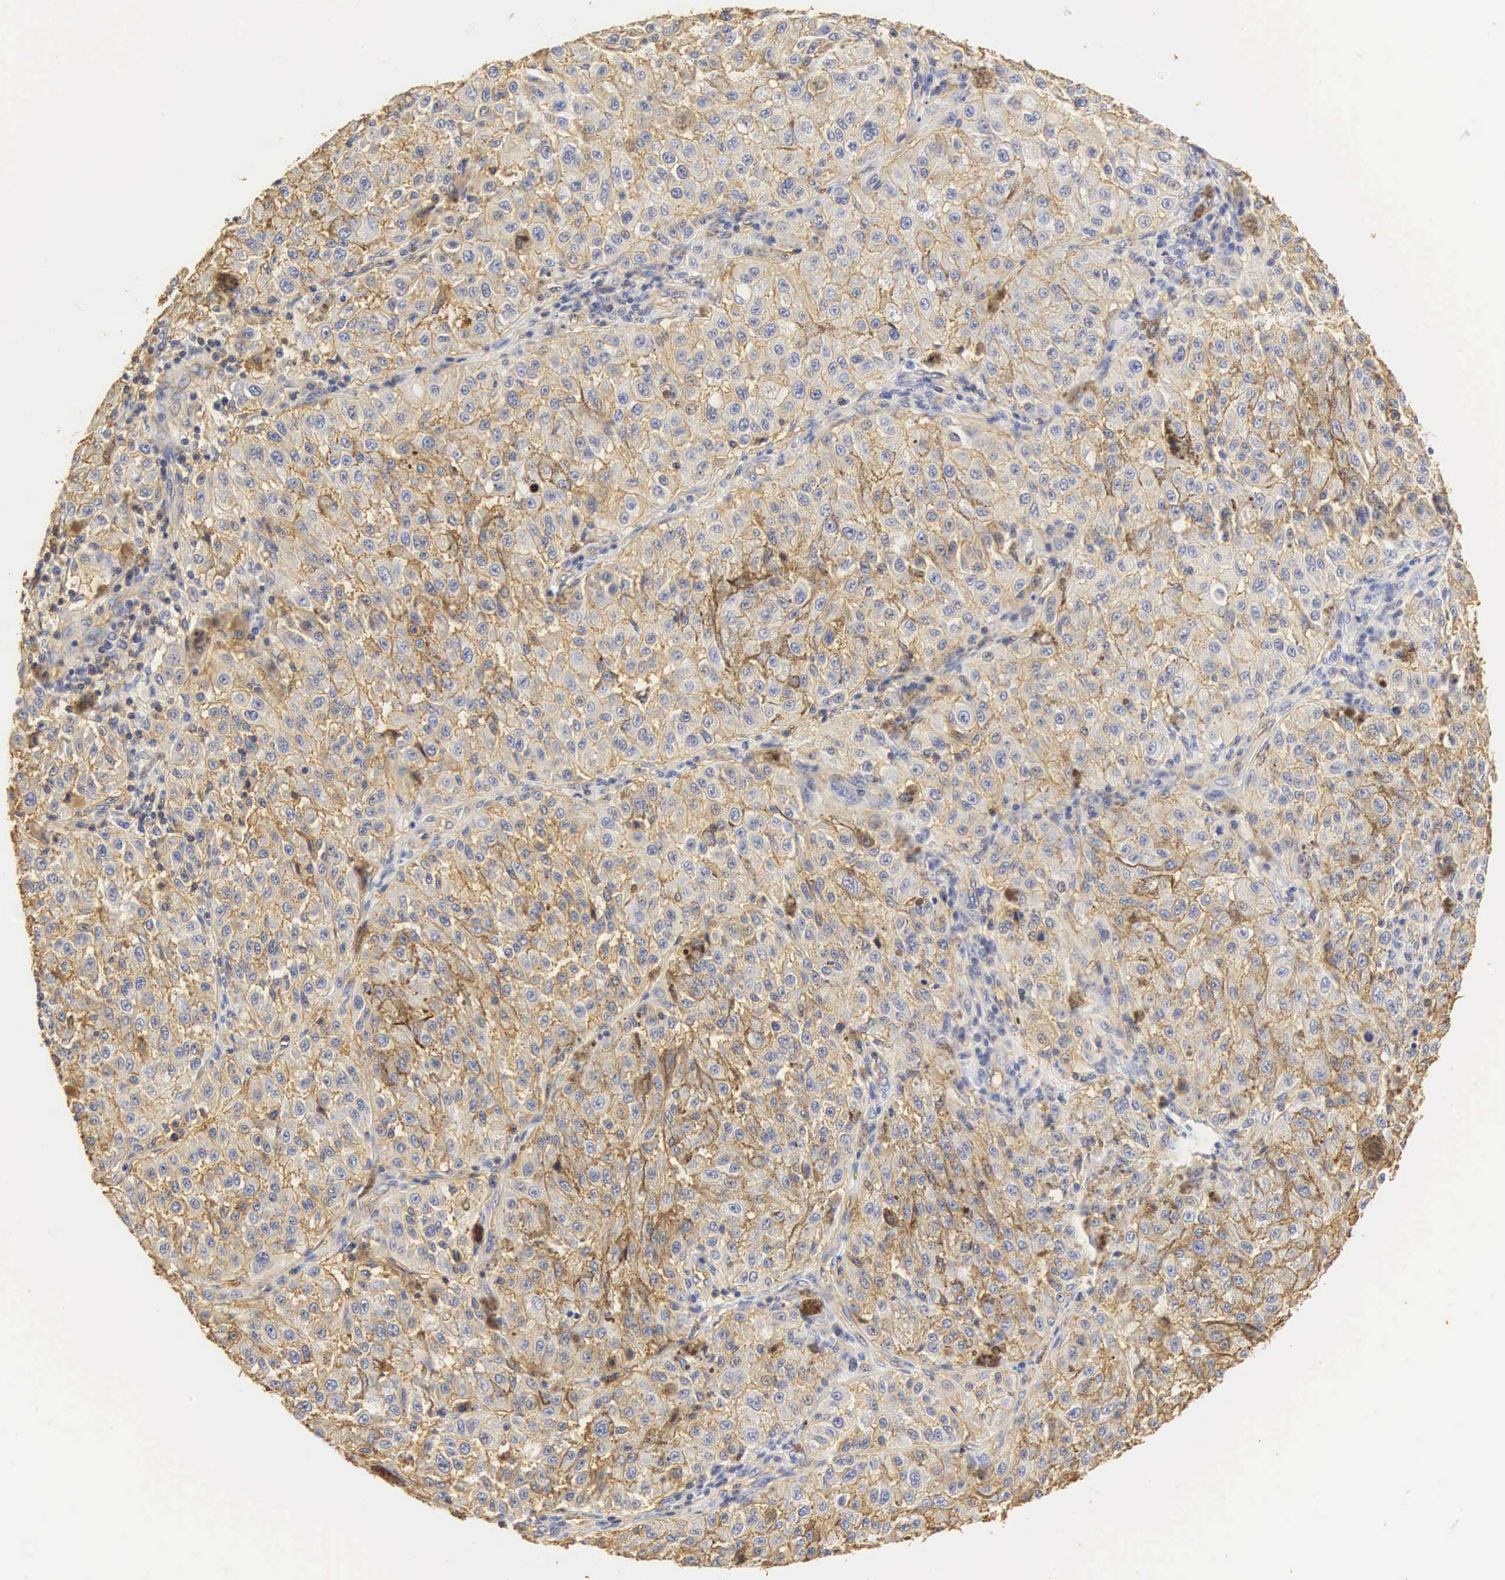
{"staining": {"intensity": "weak", "quantity": "25%-75%", "location": "cytoplasmic/membranous"}, "tissue": "melanoma", "cell_type": "Tumor cells", "image_type": "cancer", "snomed": [{"axis": "morphology", "description": "Malignant melanoma, NOS"}, {"axis": "topography", "description": "Skin"}], "caption": "Melanoma stained with a brown dye displays weak cytoplasmic/membranous positive staining in about 25%-75% of tumor cells.", "gene": "CD99", "patient": {"sex": "female", "age": 64}}